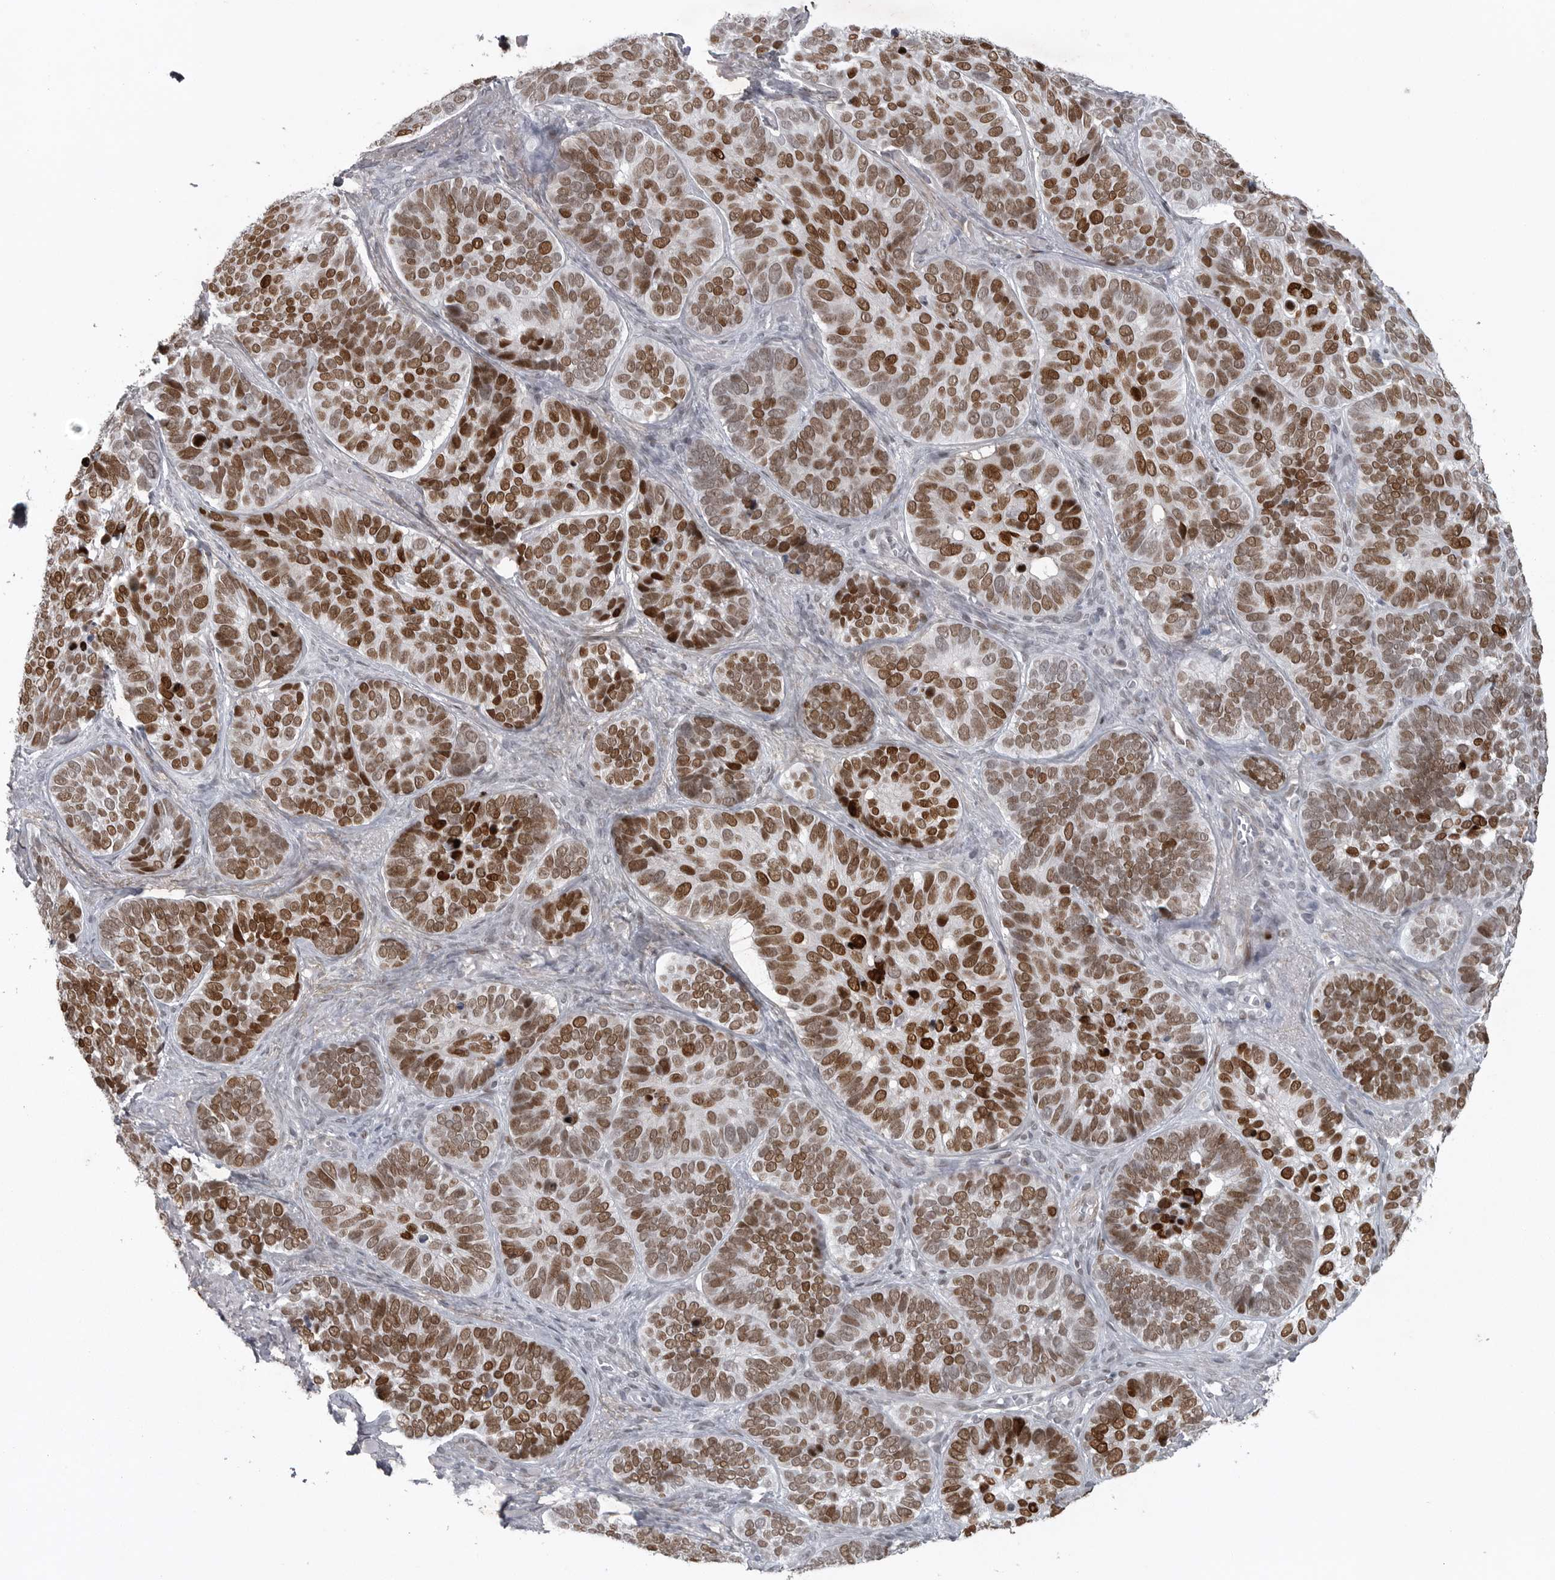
{"staining": {"intensity": "strong", "quantity": ">75%", "location": "nuclear"}, "tissue": "skin cancer", "cell_type": "Tumor cells", "image_type": "cancer", "snomed": [{"axis": "morphology", "description": "Basal cell carcinoma"}, {"axis": "topography", "description": "Skin"}], "caption": "This photomicrograph exhibits immunohistochemistry staining of human skin basal cell carcinoma, with high strong nuclear staining in approximately >75% of tumor cells.", "gene": "HMGN3", "patient": {"sex": "male", "age": 62}}